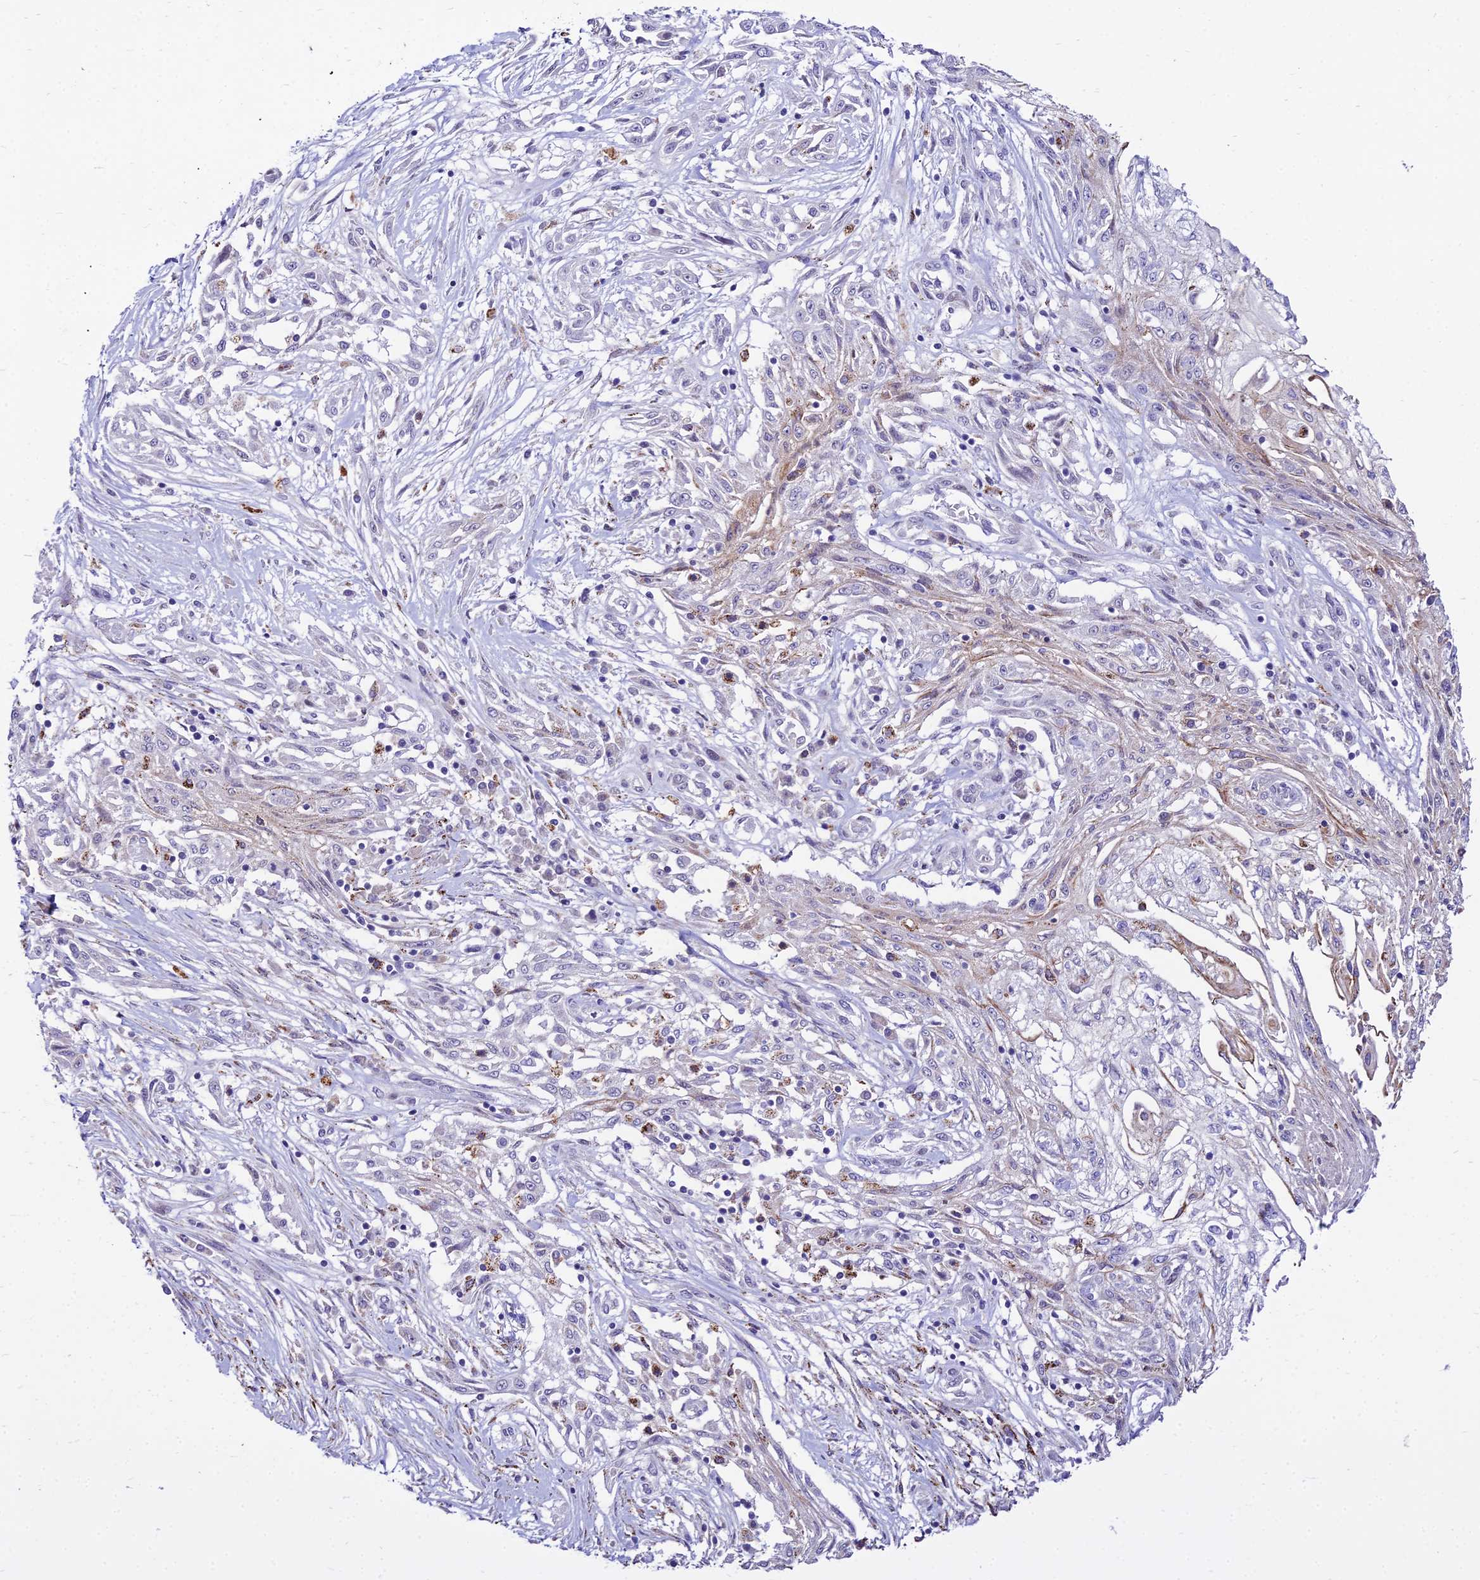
{"staining": {"intensity": "weak", "quantity": "<25%", "location": "cytoplasmic/membranous"}, "tissue": "skin cancer", "cell_type": "Tumor cells", "image_type": "cancer", "snomed": [{"axis": "morphology", "description": "Squamous cell carcinoma, NOS"}, {"axis": "morphology", "description": "Squamous cell carcinoma, metastatic, NOS"}, {"axis": "topography", "description": "Skin"}, {"axis": "topography", "description": "Lymph node"}], "caption": "IHC of skin metastatic squamous cell carcinoma demonstrates no positivity in tumor cells.", "gene": "C6orf163", "patient": {"sex": "male", "age": 75}}